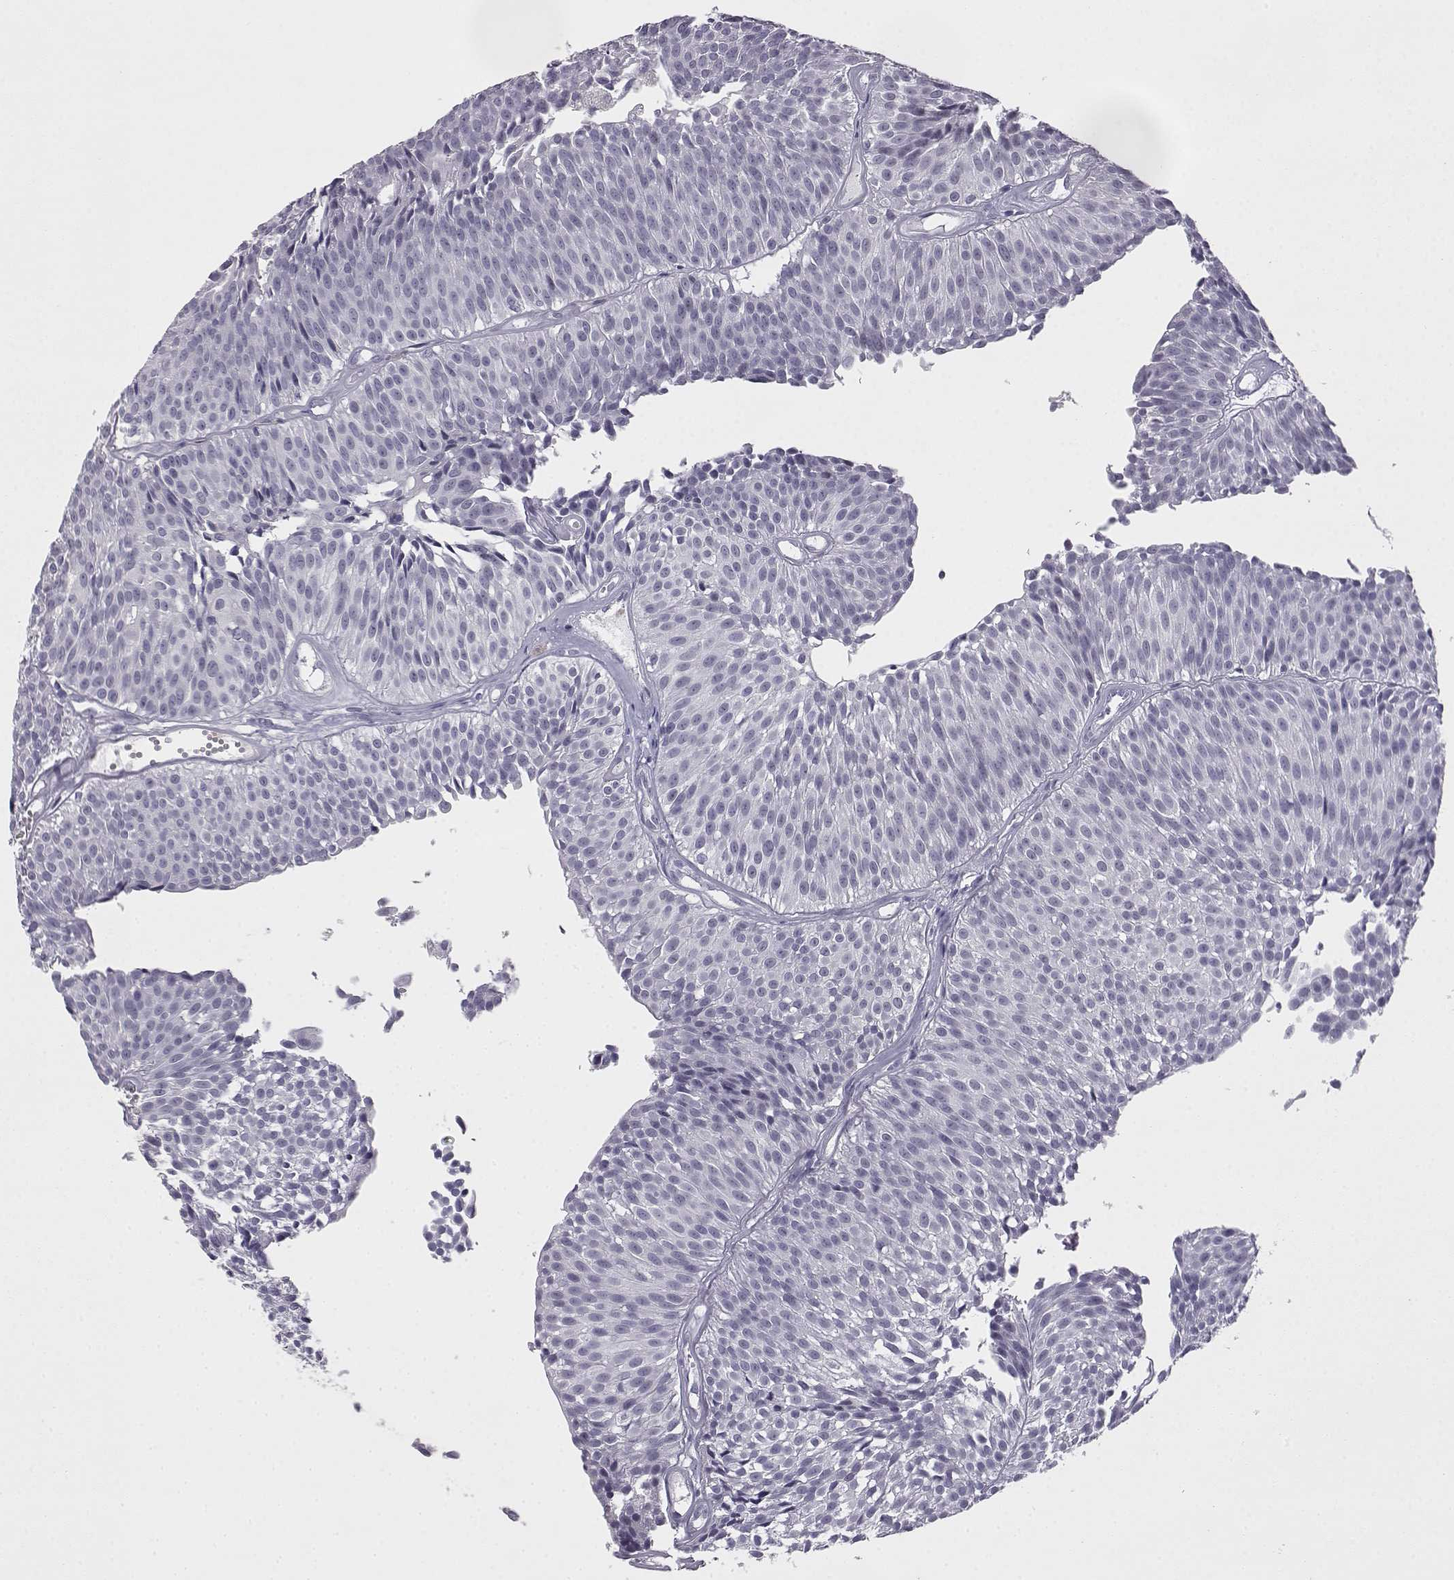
{"staining": {"intensity": "negative", "quantity": "none", "location": "none"}, "tissue": "urothelial cancer", "cell_type": "Tumor cells", "image_type": "cancer", "snomed": [{"axis": "morphology", "description": "Urothelial carcinoma, Low grade"}, {"axis": "topography", "description": "Urinary bladder"}], "caption": "The immunohistochemistry (IHC) micrograph has no significant positivity in tumor cells of urothelial carcinoma (low-grade) tissue. (DAB immunohistochemistry, high magnification).", "gene": "VGF", "patient": {"sex": "male", "age": 63}}